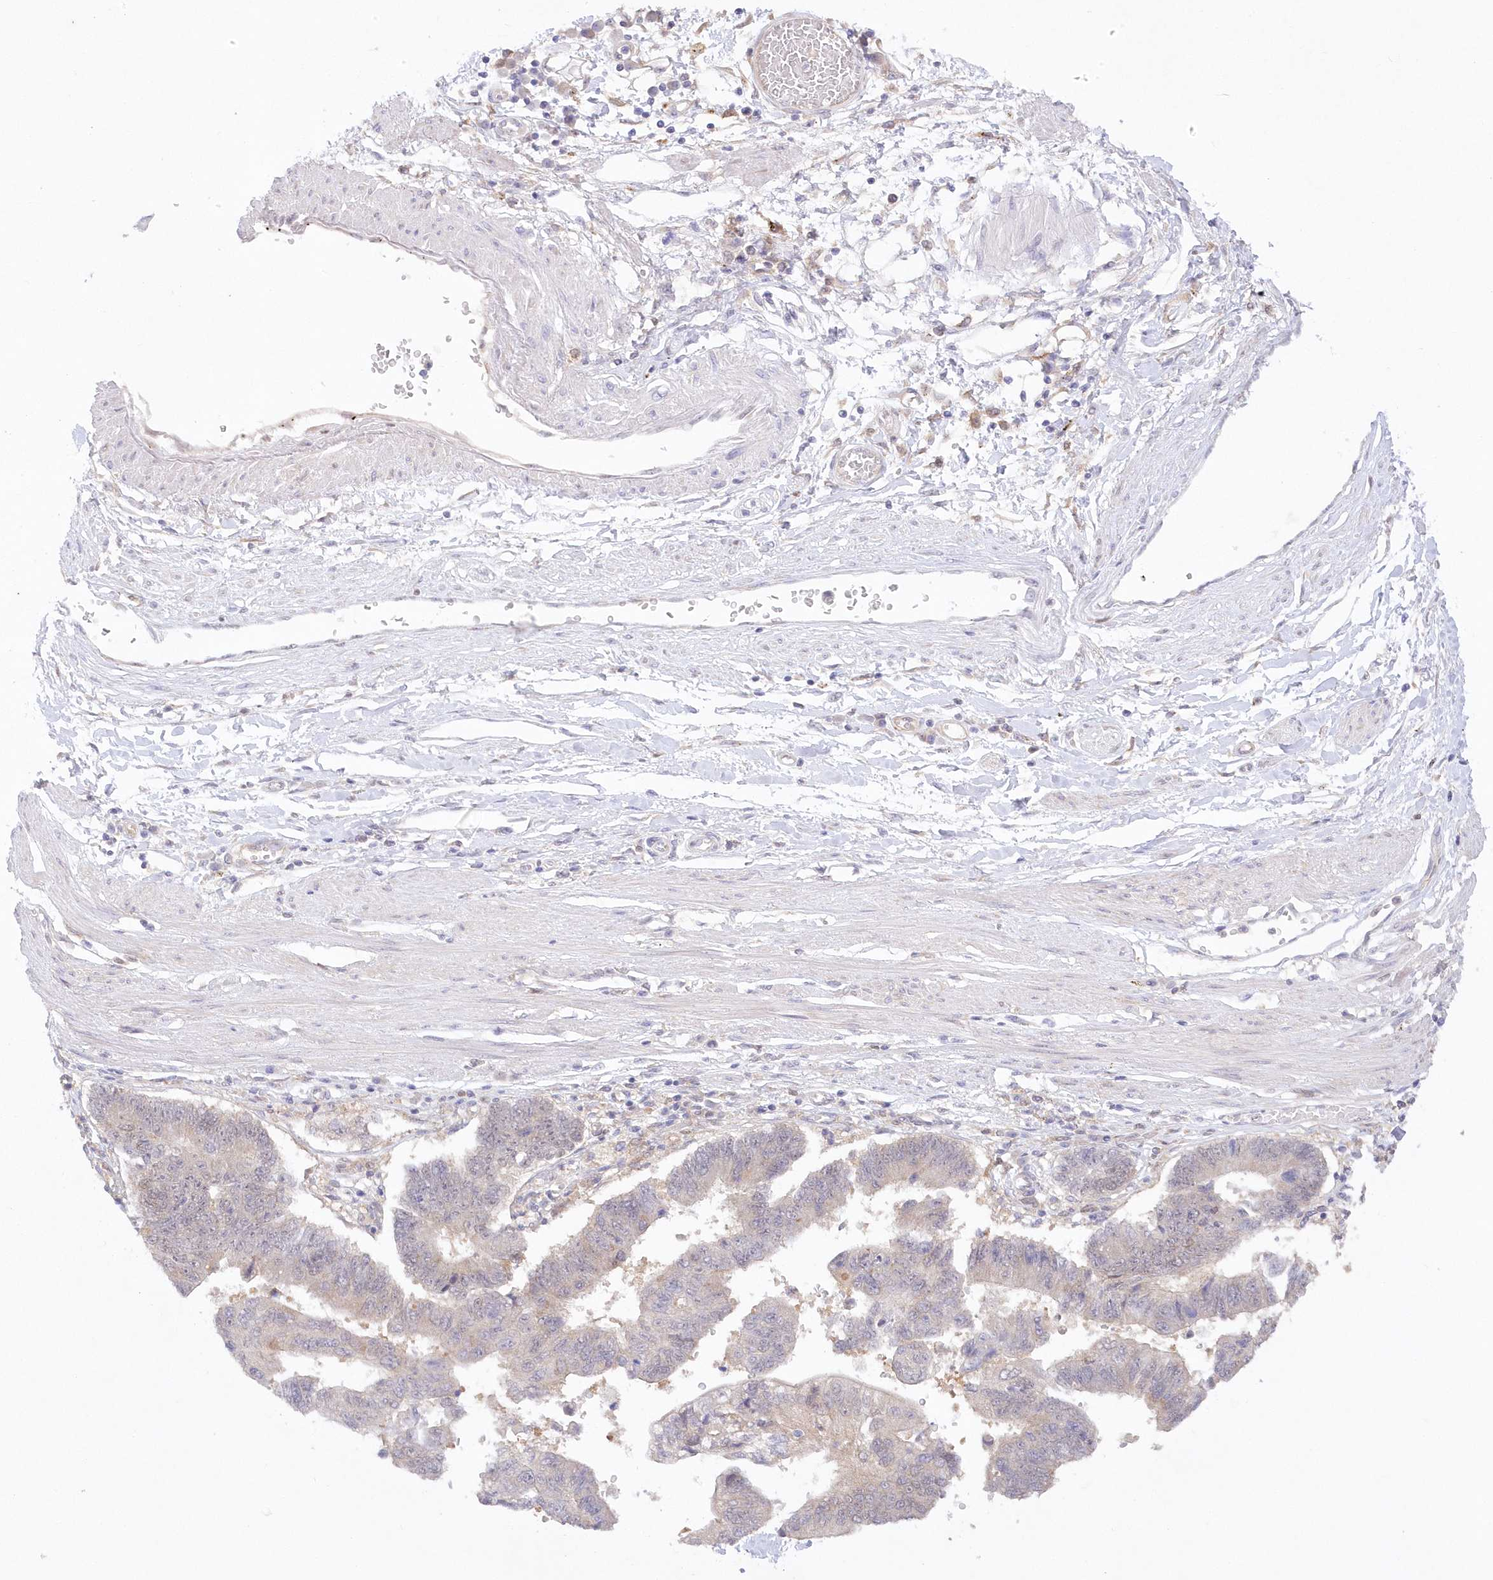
{"staining": {"intensity": "negative", "quantity": "none", "location": "none"}, "tissue": "stomach cancer", "cell_type": "Tumor cells", "image_type": "cancer", "snomed": [{"axis": "morphology", "description": "Adenocarcinoma, NOS"}, {"axis": "topography", "description": "Stomach"}], "caption": "A micrograph of human adenocarcinoma (stomach) is negative for staining in tumor cells.", "gene": "RNPEP", "patient": {"sex": "male", "age": 59}}